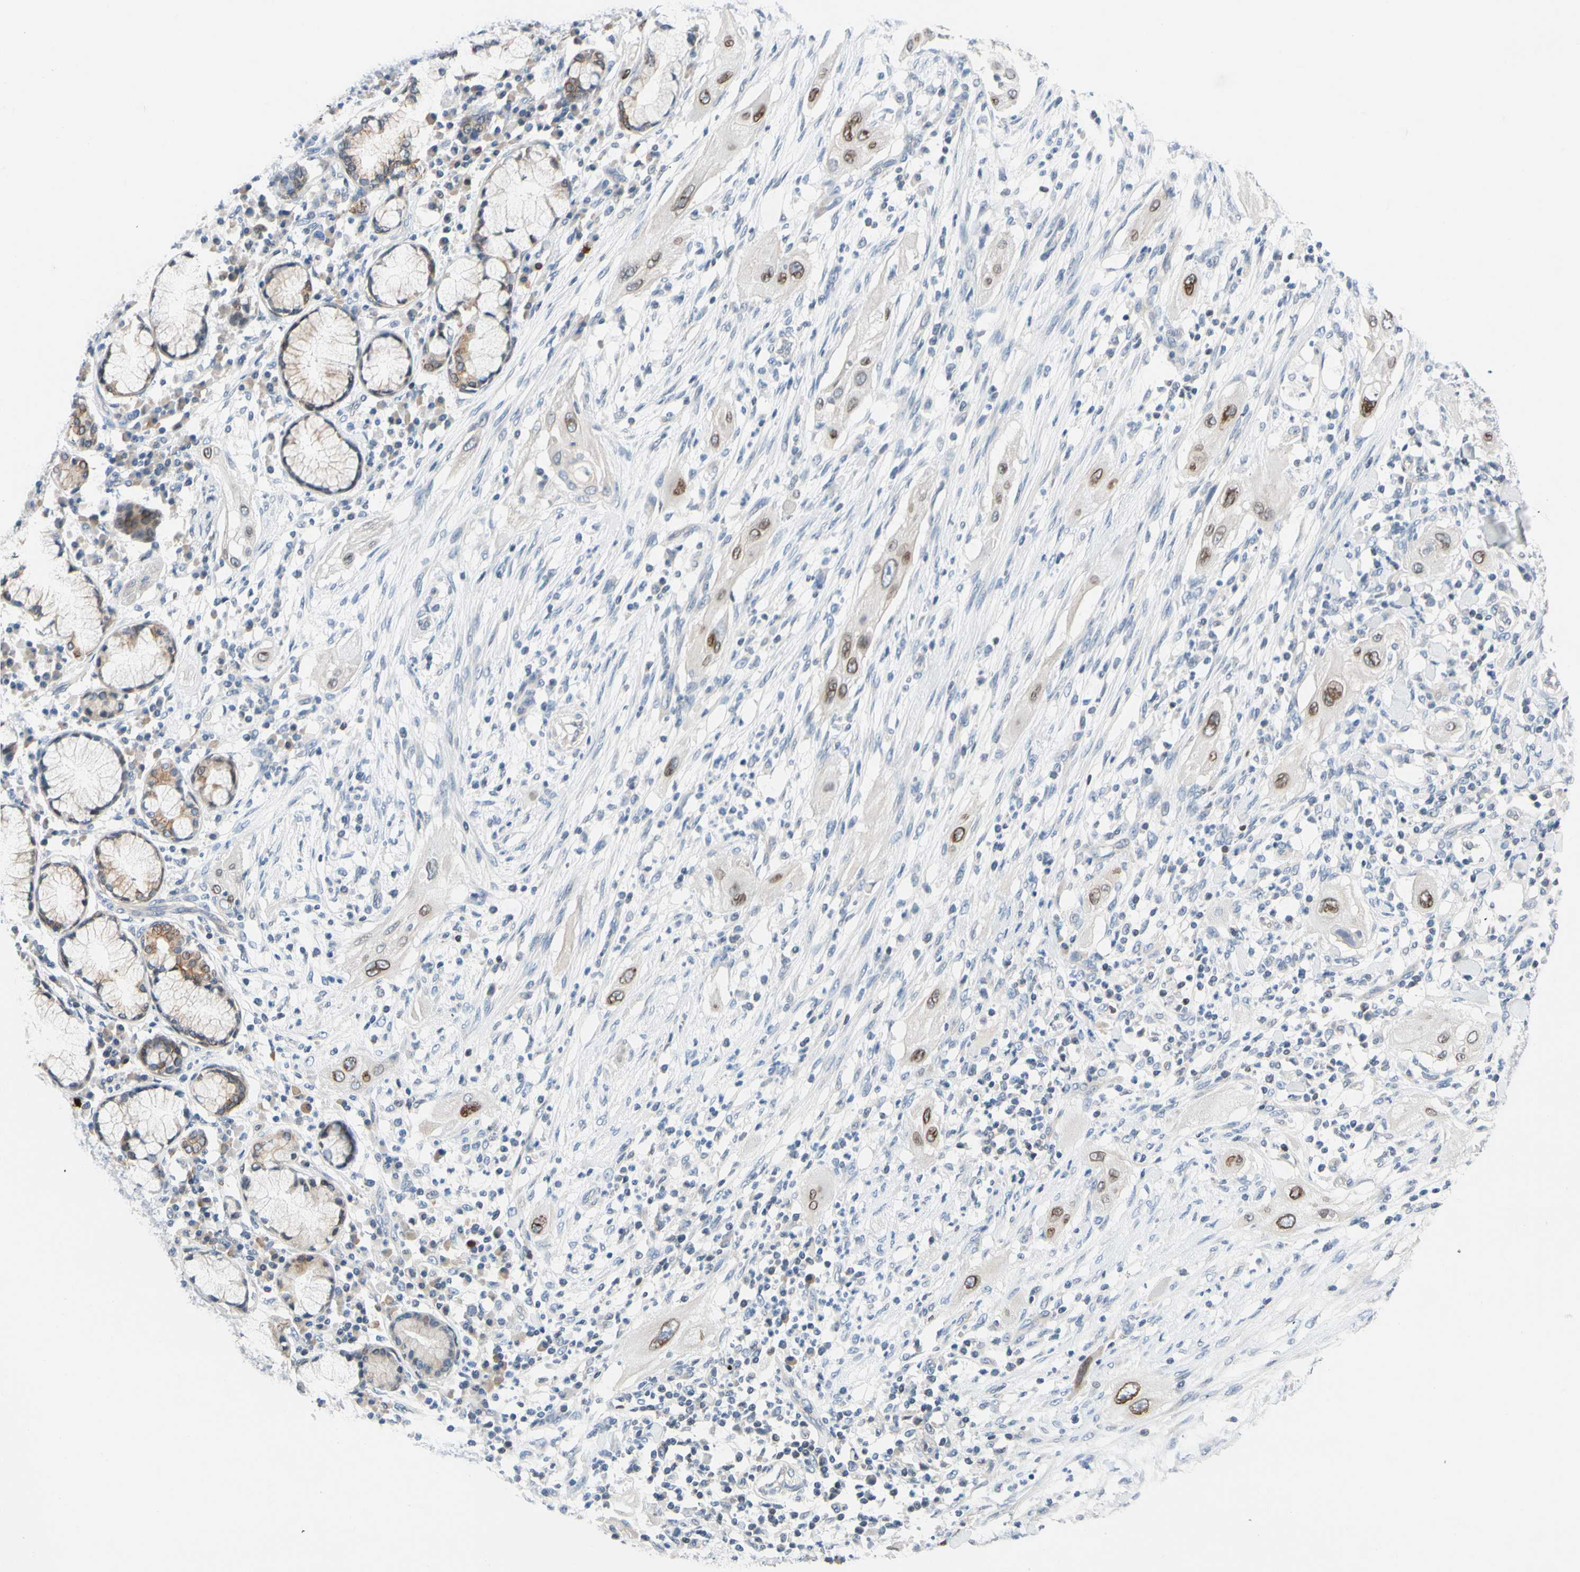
{"staining": {"intensity": "moderate", "quantity": ">75%", "location": "cytoplasmic/membranous,nuclear"}, "tissue": "lung cancer", "cell_type": "Tumor cells", "image_type": "cancer", "snomed": [{"axis": "morphology", "description": "Squamous cell carcinoma, NOS"}, {"axis": "topography", "description": "Lung"}], "caption": "There is medium levels of moderate cytoplasmic/membranous and nuclear positivity in tumor cells of squamous cell carcinoma (lung), as demonstrated by immunohistochemical staining (brown color).", "gene": "ZNF132", "patient": {"sex": "female", "age": 47}}